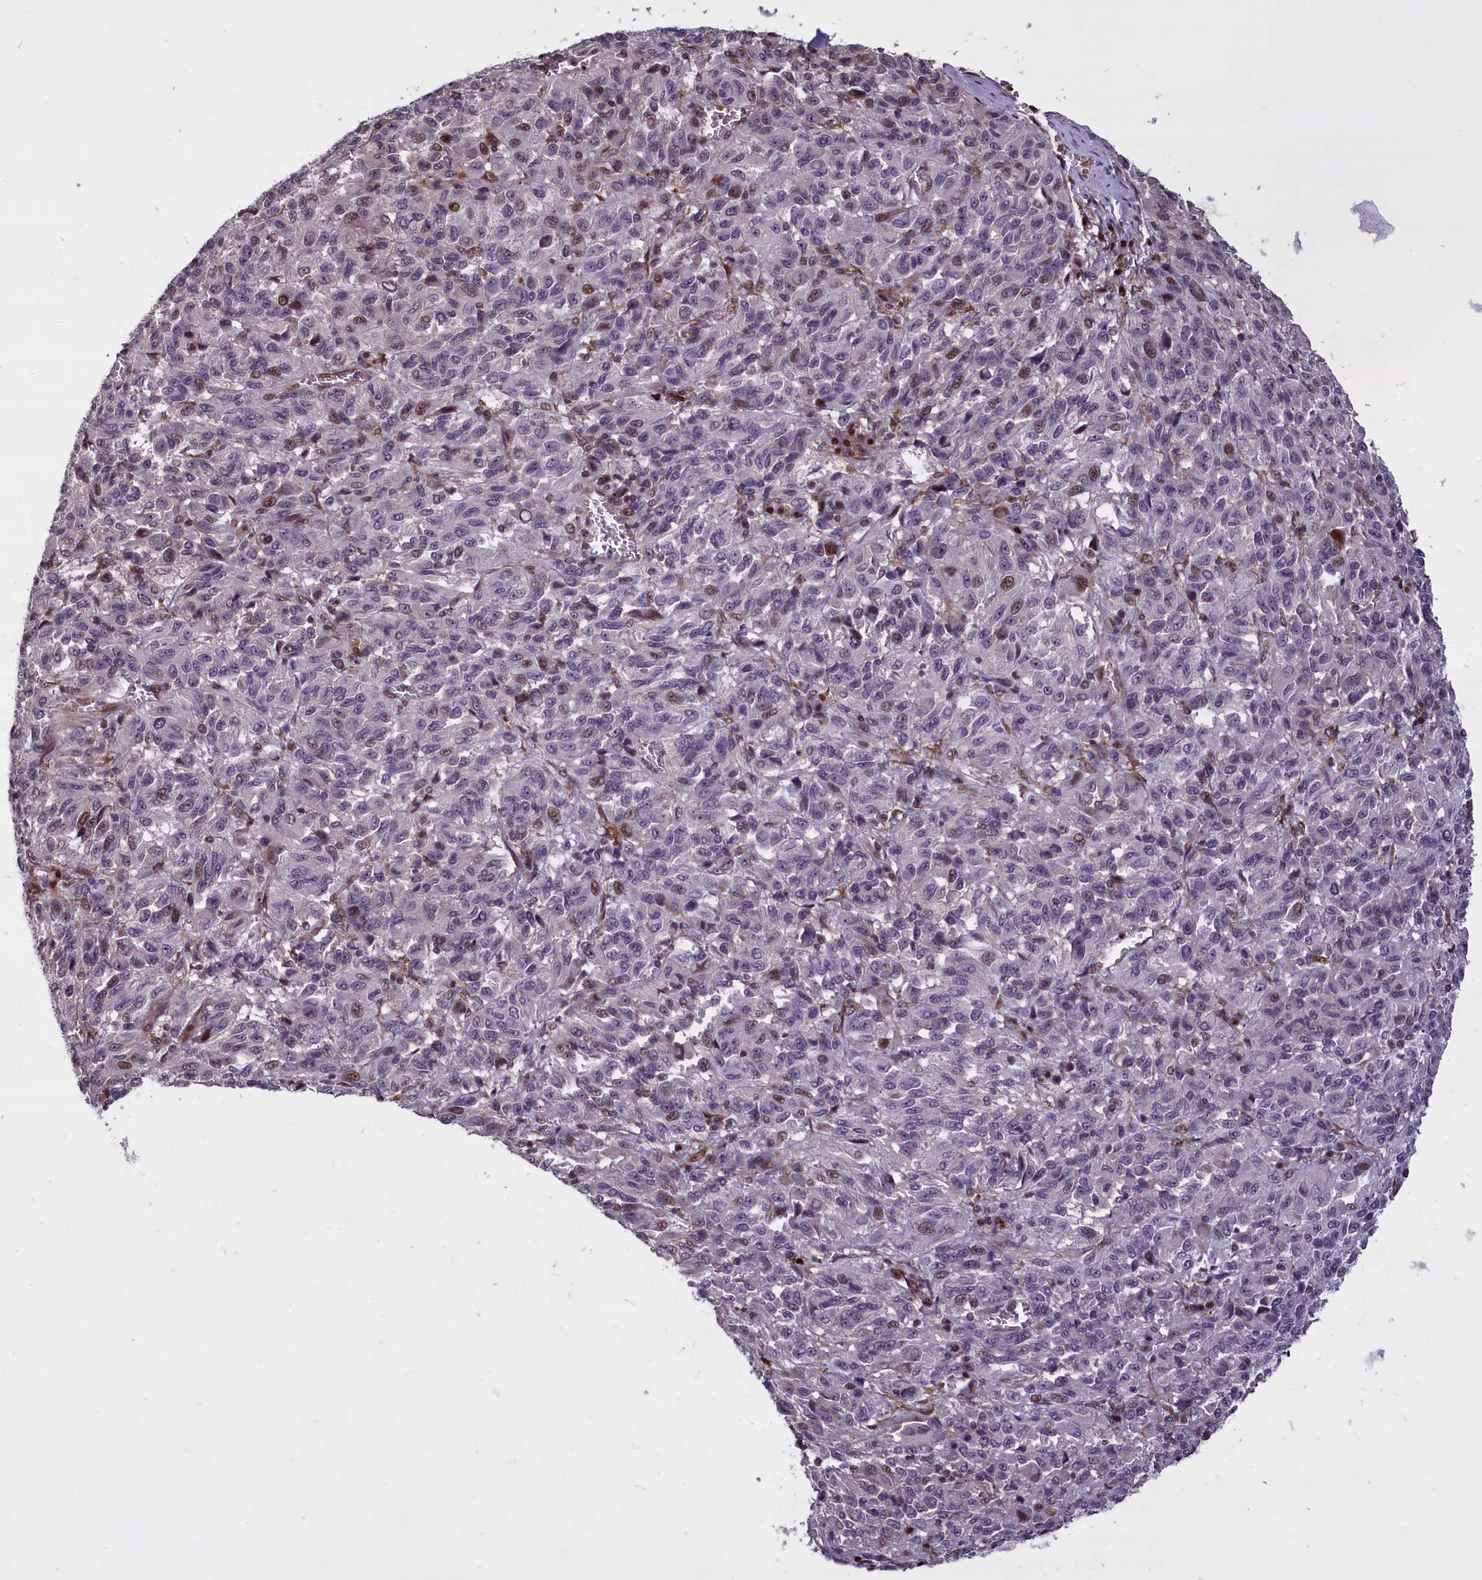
{"staining": {"intensity": "moderate", "quantity": "<25%", "location": "nuclear"}, "tissue": "melanoma", "cell_type": "Tumor cells", "image_type": "cancer", "snomed": [{"axis": "morphology", "description": "Malignant melanoma, Metastatic site"}, {"axis": "topography", "description": "Lung"}], "caption": "Immunohistochemistry (IHC) histopathology image of malignant melanoma (metastatic site) stained for a protein (brown), which exhibits low levels of moderate nuclear expression in approximately <25% of tumor cells.", "gene": "SHFL", "patient": {"sex": "male", "age": 64}}